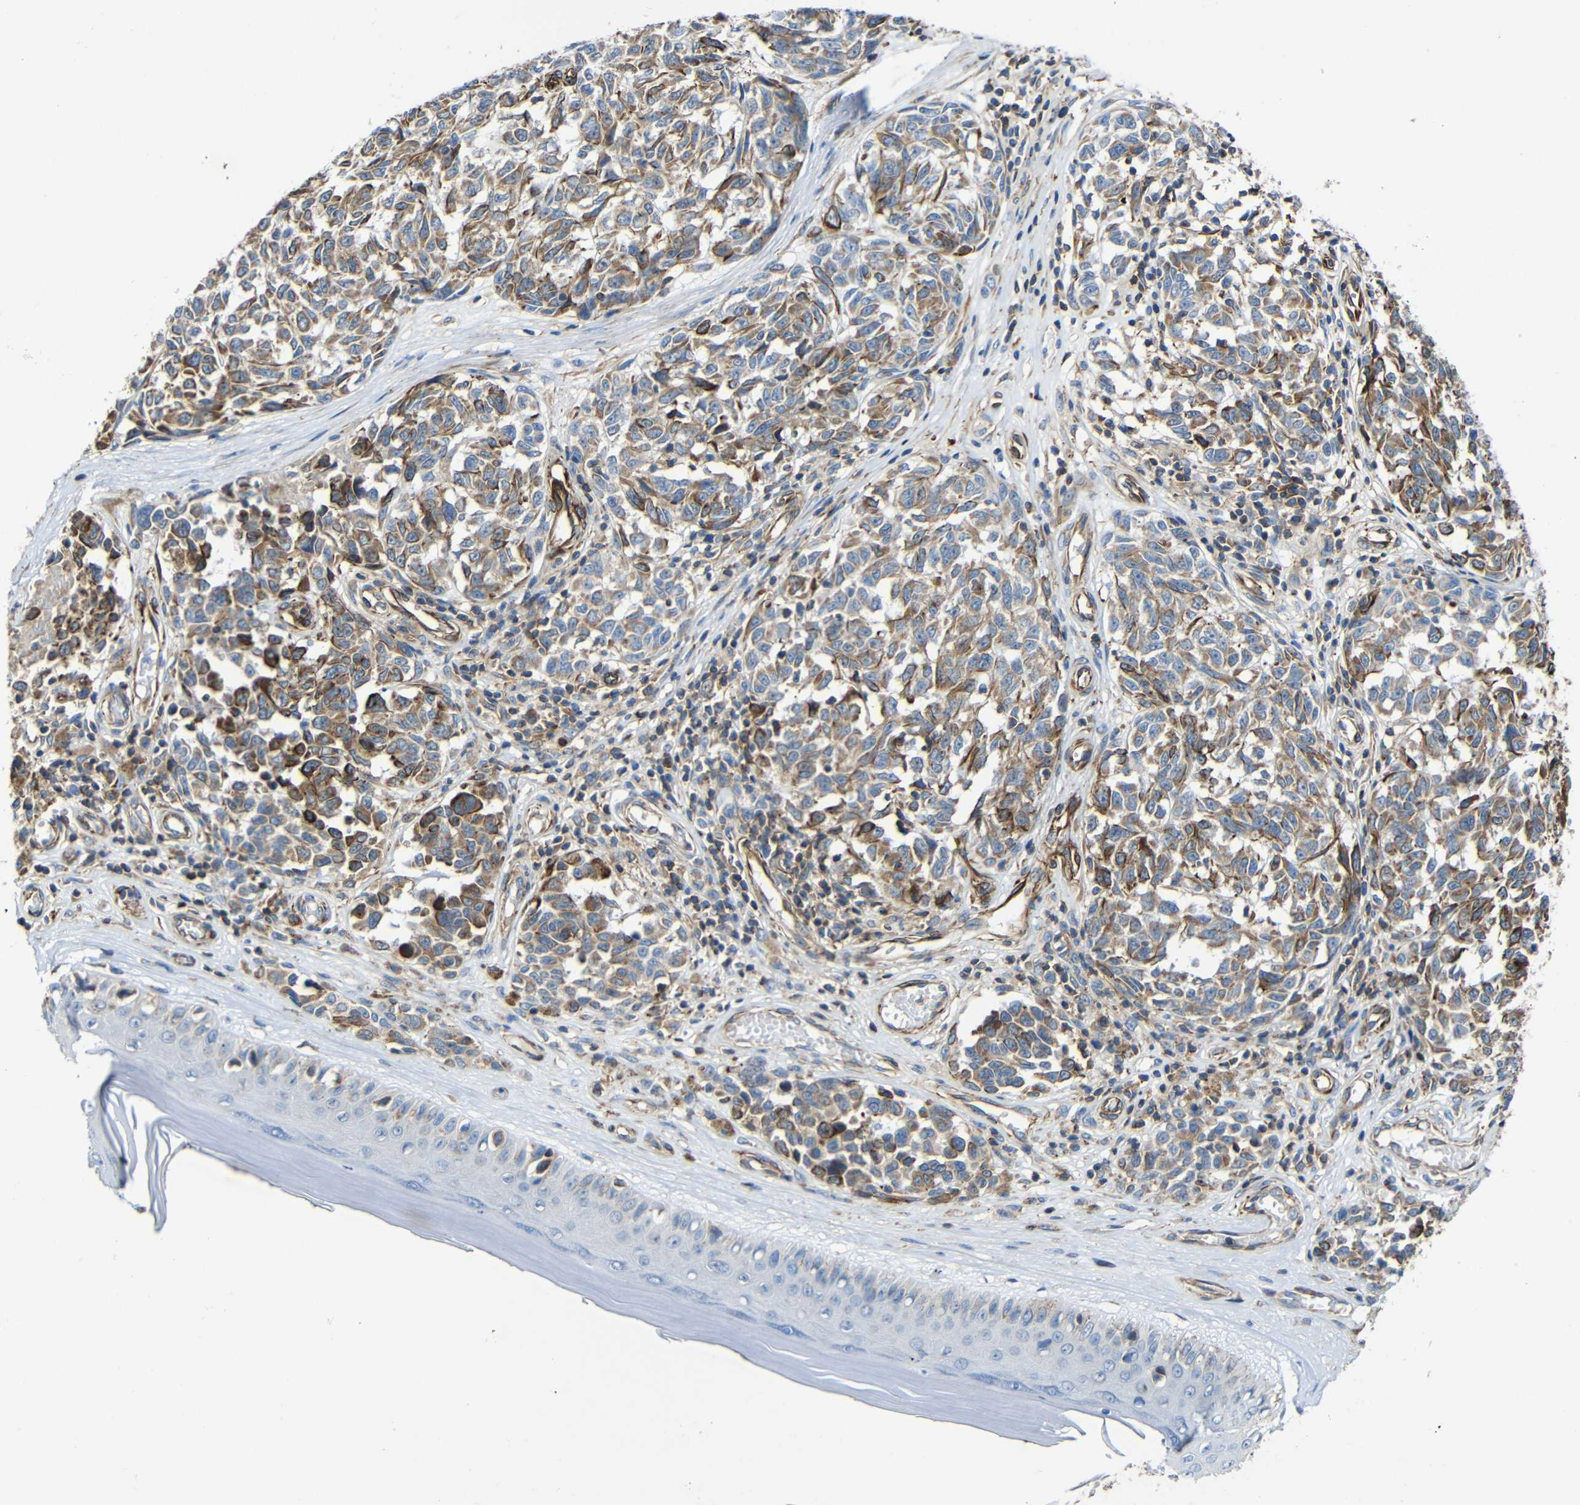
{"staining": {"intensity": "moderate", "quantity": ">75%", "location": "cytoplasmic/membranous"}, "tissue": "melanoma", "cell_type": "Tumor cells", "image_type": "cancer", "snomed": [{"axis": "morphology", "description": "Malignant melanoma, NOS"}, {"axis": "topography", "description": "Skin"}], "caption": "There is medium levels of moderate cytoplasmic/membranous expression in tumor cells of melanoma, as demonstrated by immunohistochemical staining (brown color).", "gene": "IGSF10", "patient": {"sex": "female", "age": 64}}